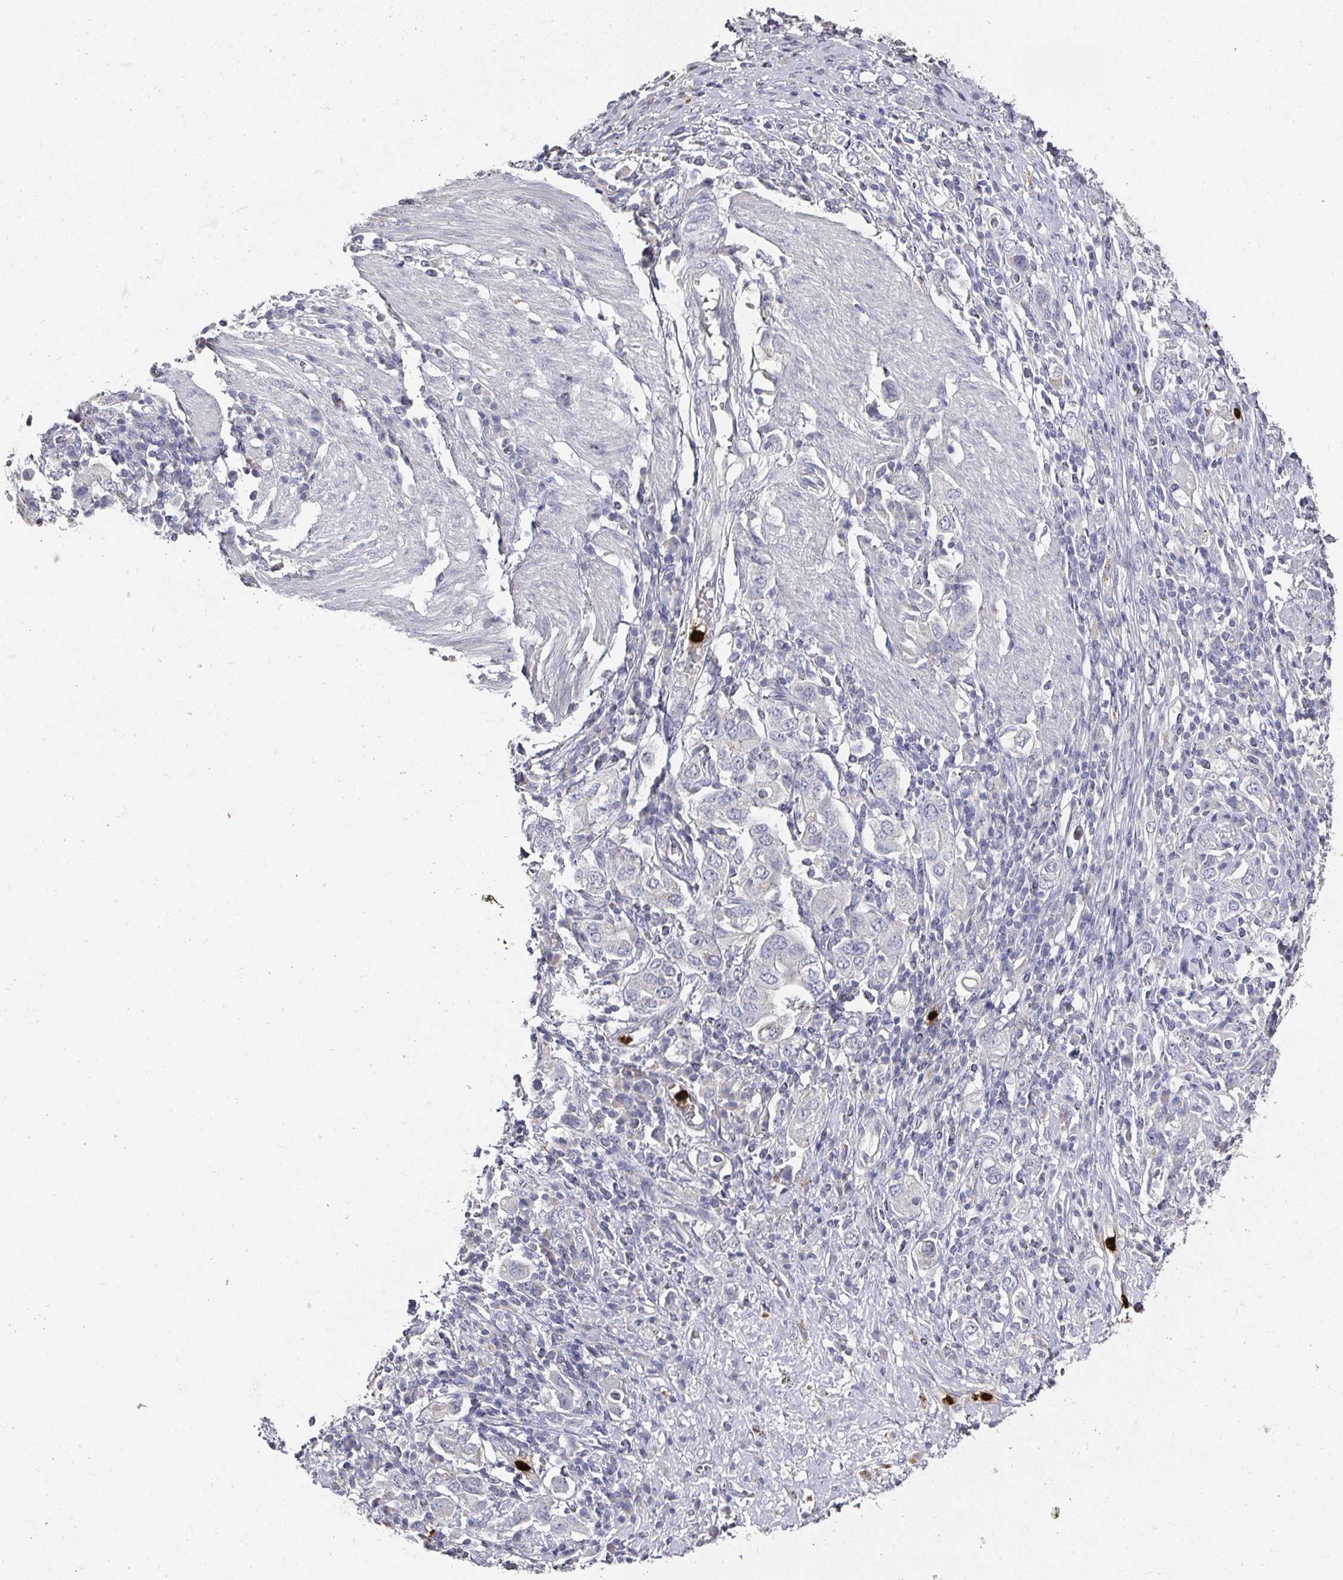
{"staining": {"intensity": "weak", "quantity": "<25%", "location": "cytoplasmic/membranous"}, "tissue": "stomach cancer", "cell_type": "Tumor cells", "image_type": "cancer", "snomed": [{"axis": "morphology", "description": "Adenocarcinoma, NOS"}, {"axis": "topography", "description": "Stomach, upper"}, {"axis": "topography", "description": "Stomach"}], "caption": "There is no significant positivity in tumor cells of stomach adenocarcinoma.", "gene": "CAMP", "patient": {"sex": "male", "age": 62}}